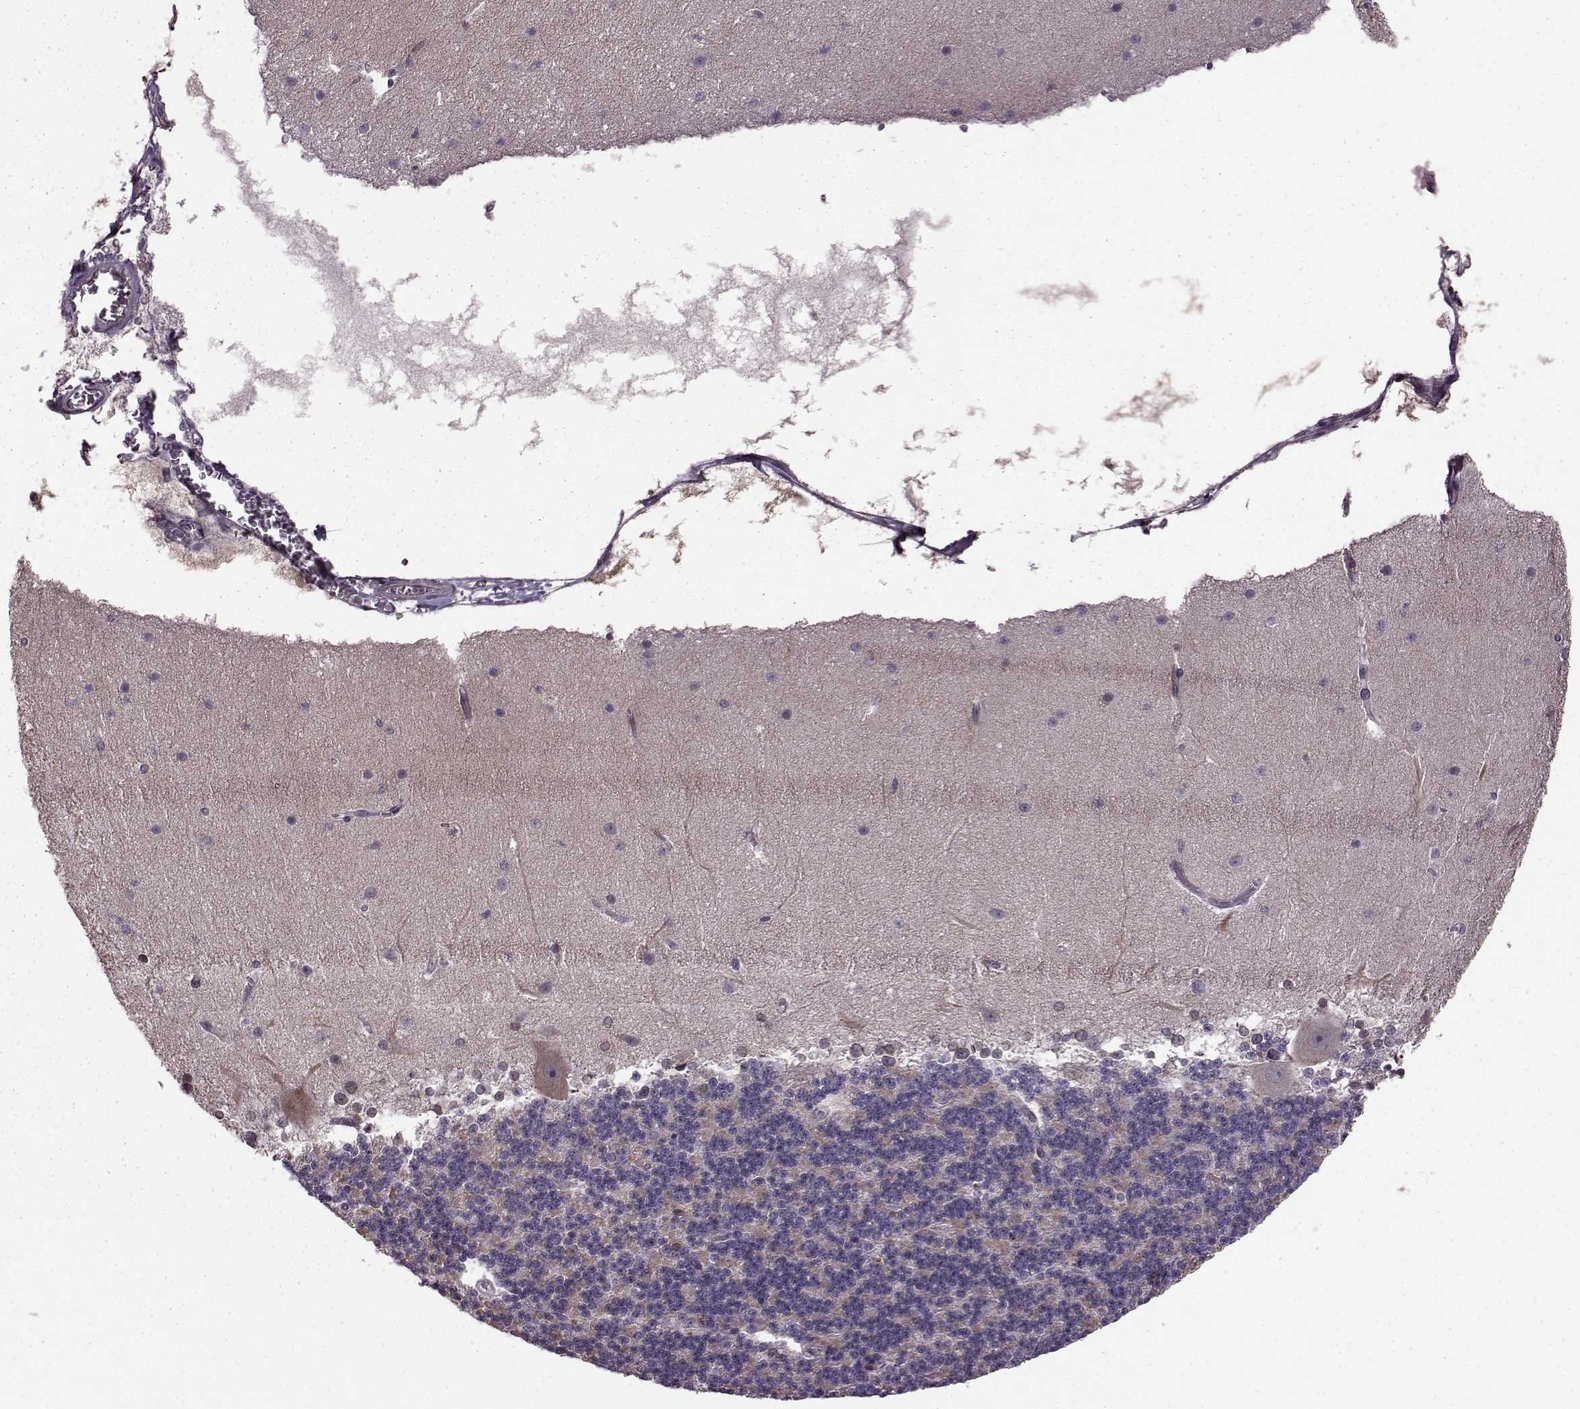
{"staining": {"intensity": "negative", "quantity": "none", "location": "none"}, "tissue": "cerebellum", "cell_type": "Cells in granular layer", "image_type": "normal", "snomed": [{"axis": "morphology", "description": "Normal tissue, NOS"}, {"axis": "topography", "description": "Cerebellum"}], "caption": "High power microscopy photomicrograph of an immunohistochemistry micrograph of normal cerebellum, revealing no significant staining in cells in granular layer.", "gene": "SYNPO", "patient": {"sex": "female", "age": 19}}